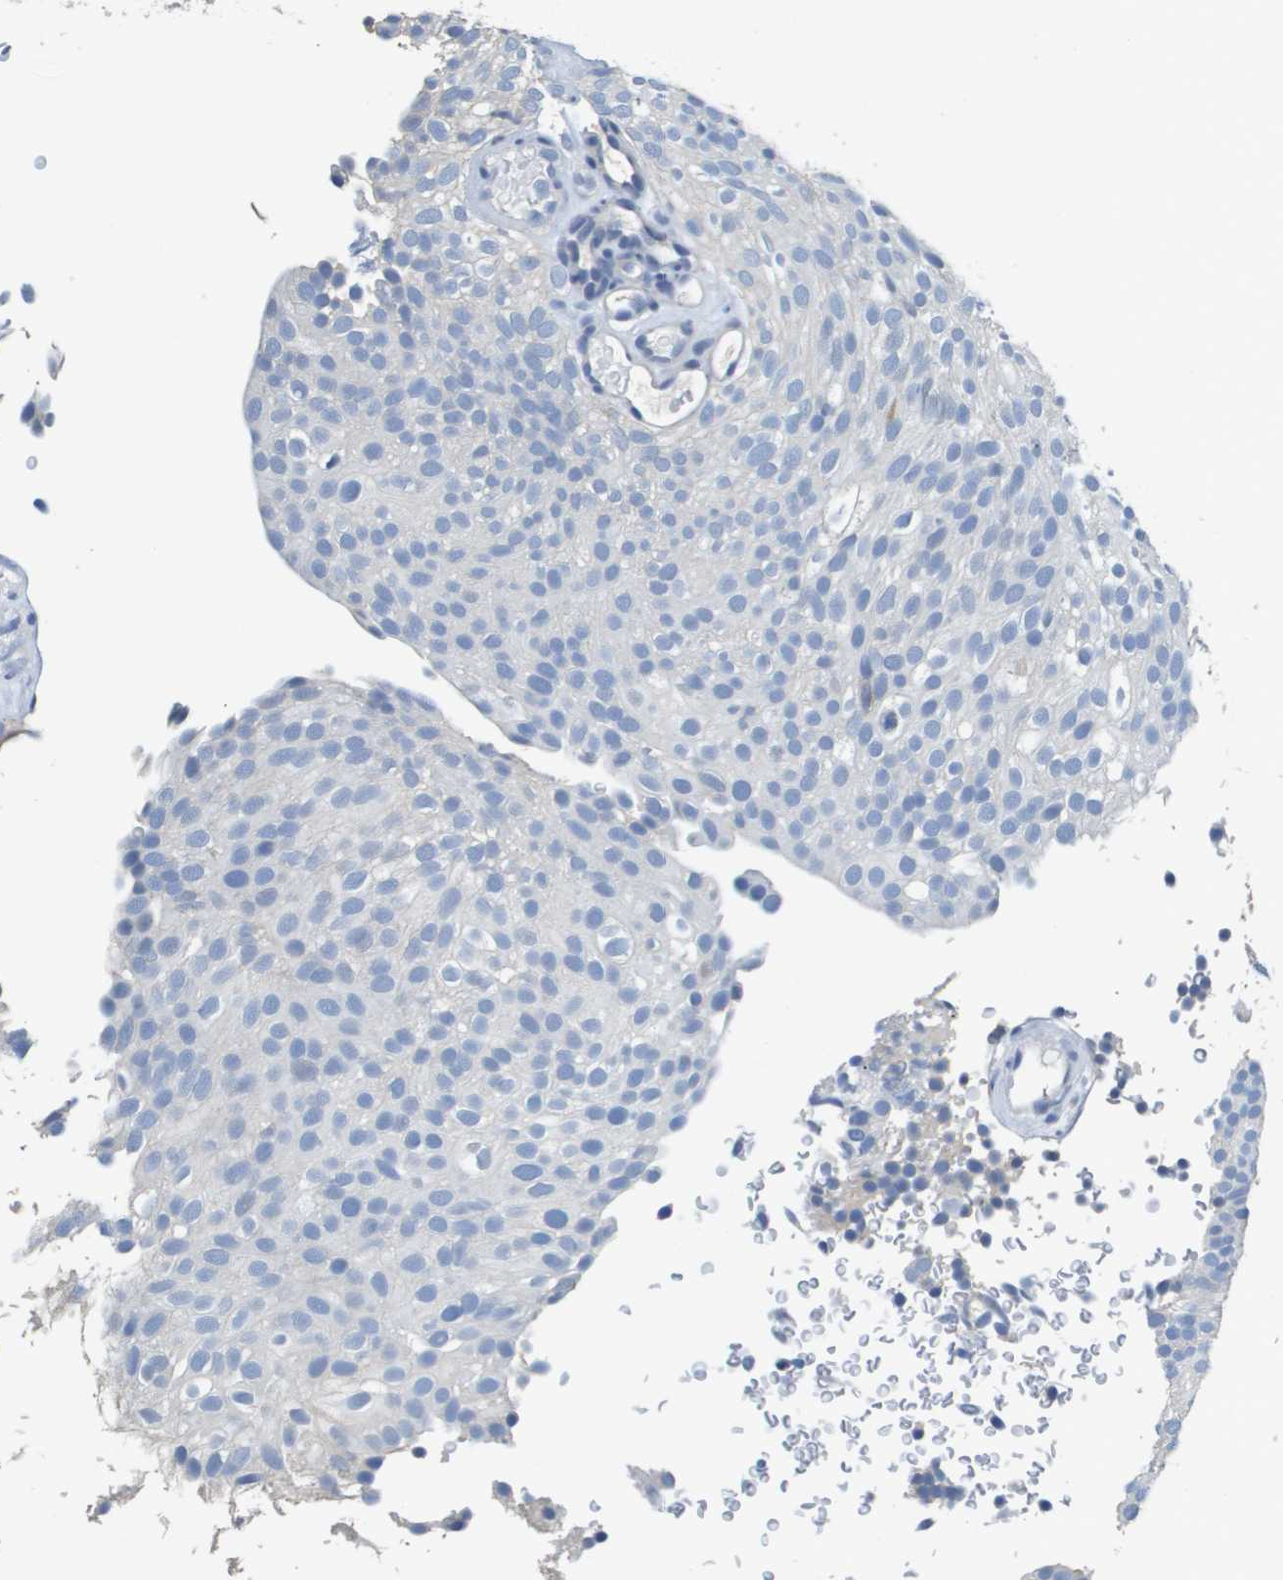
{"staining": {"intensity": "negative", "quantity": "none", "location": "none"}, "tissue": "urothelial cancer", "cell_type": "Tumor cells", "image_type": "cancer", "snomed": [{"axis": "morphology", "description": "Urothelial carcinoma, Low grade"}, {"axis": "topography", "description": "Urinary bladder"}], "caption": "High magnification brightfield microscopy of low-grade urothelial carcinoma stained with DAB (brown) and counterstained with hematoxylin (blue): tumor cells show no significant expression.", "gene": "MT3", "patient": {"sex": "male", "age": 78}}